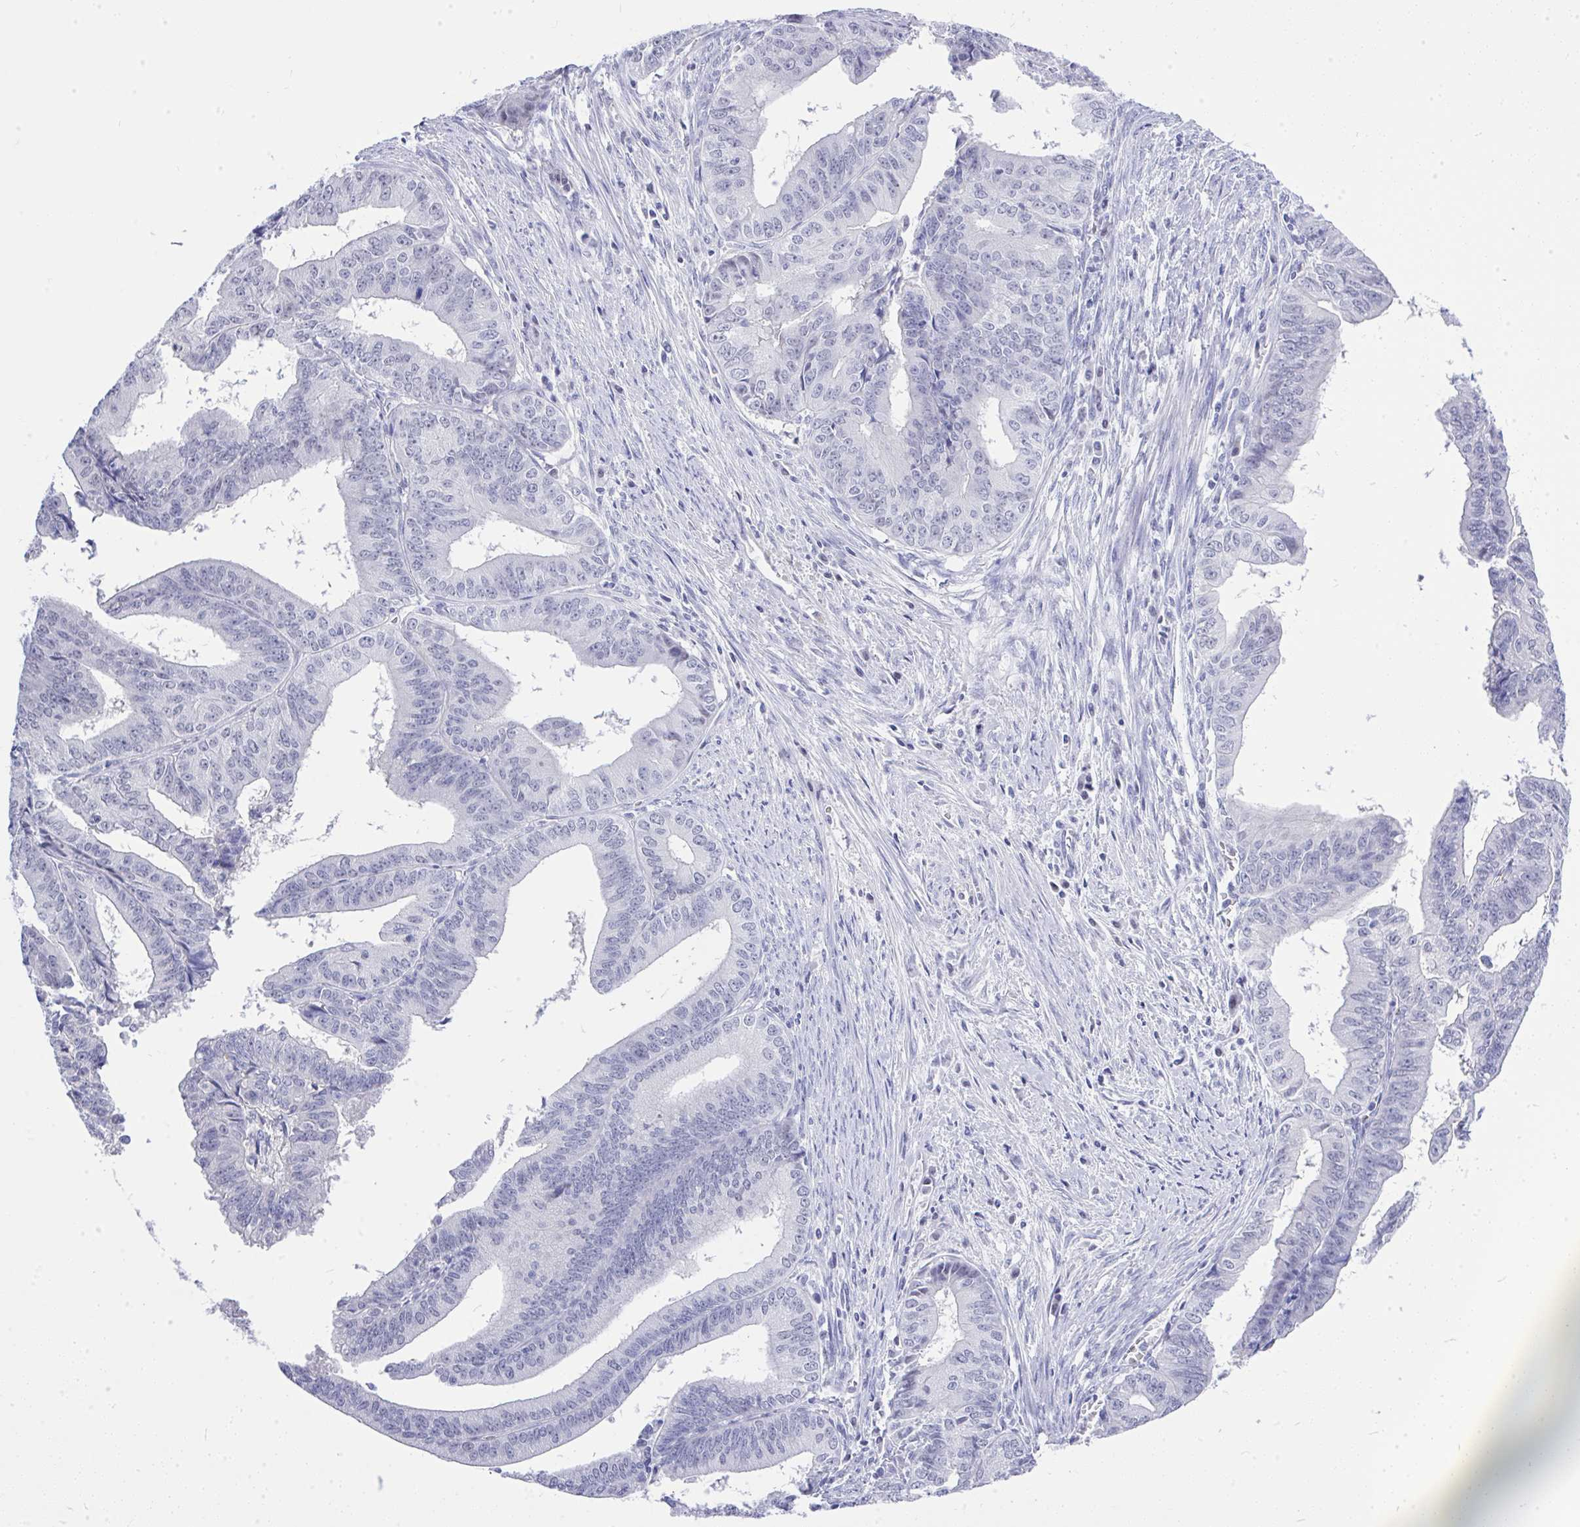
{"staining": {"intensity": "negative", "quantity": "none", "location": "none"}, "tissue": "endometrial cancer", "cell_type": "Tumor cells", "image_type": "cancer", "snomed": [{"axis": "morphology", "description": "Adenocarcinoma, NOS"}, {"axis": "topography", "description": "Endometrium"}], "caption": "There is no significant positivity in tumor cells of adenocarcinoma (endometrial). (Stains: DAB immunohistochemistry with hematoxylin counter stain, Microscopy: brightfield microscopy at high magnification).", "gene": "MS4A12", "patient": {"sex": "female", "age": 65}}